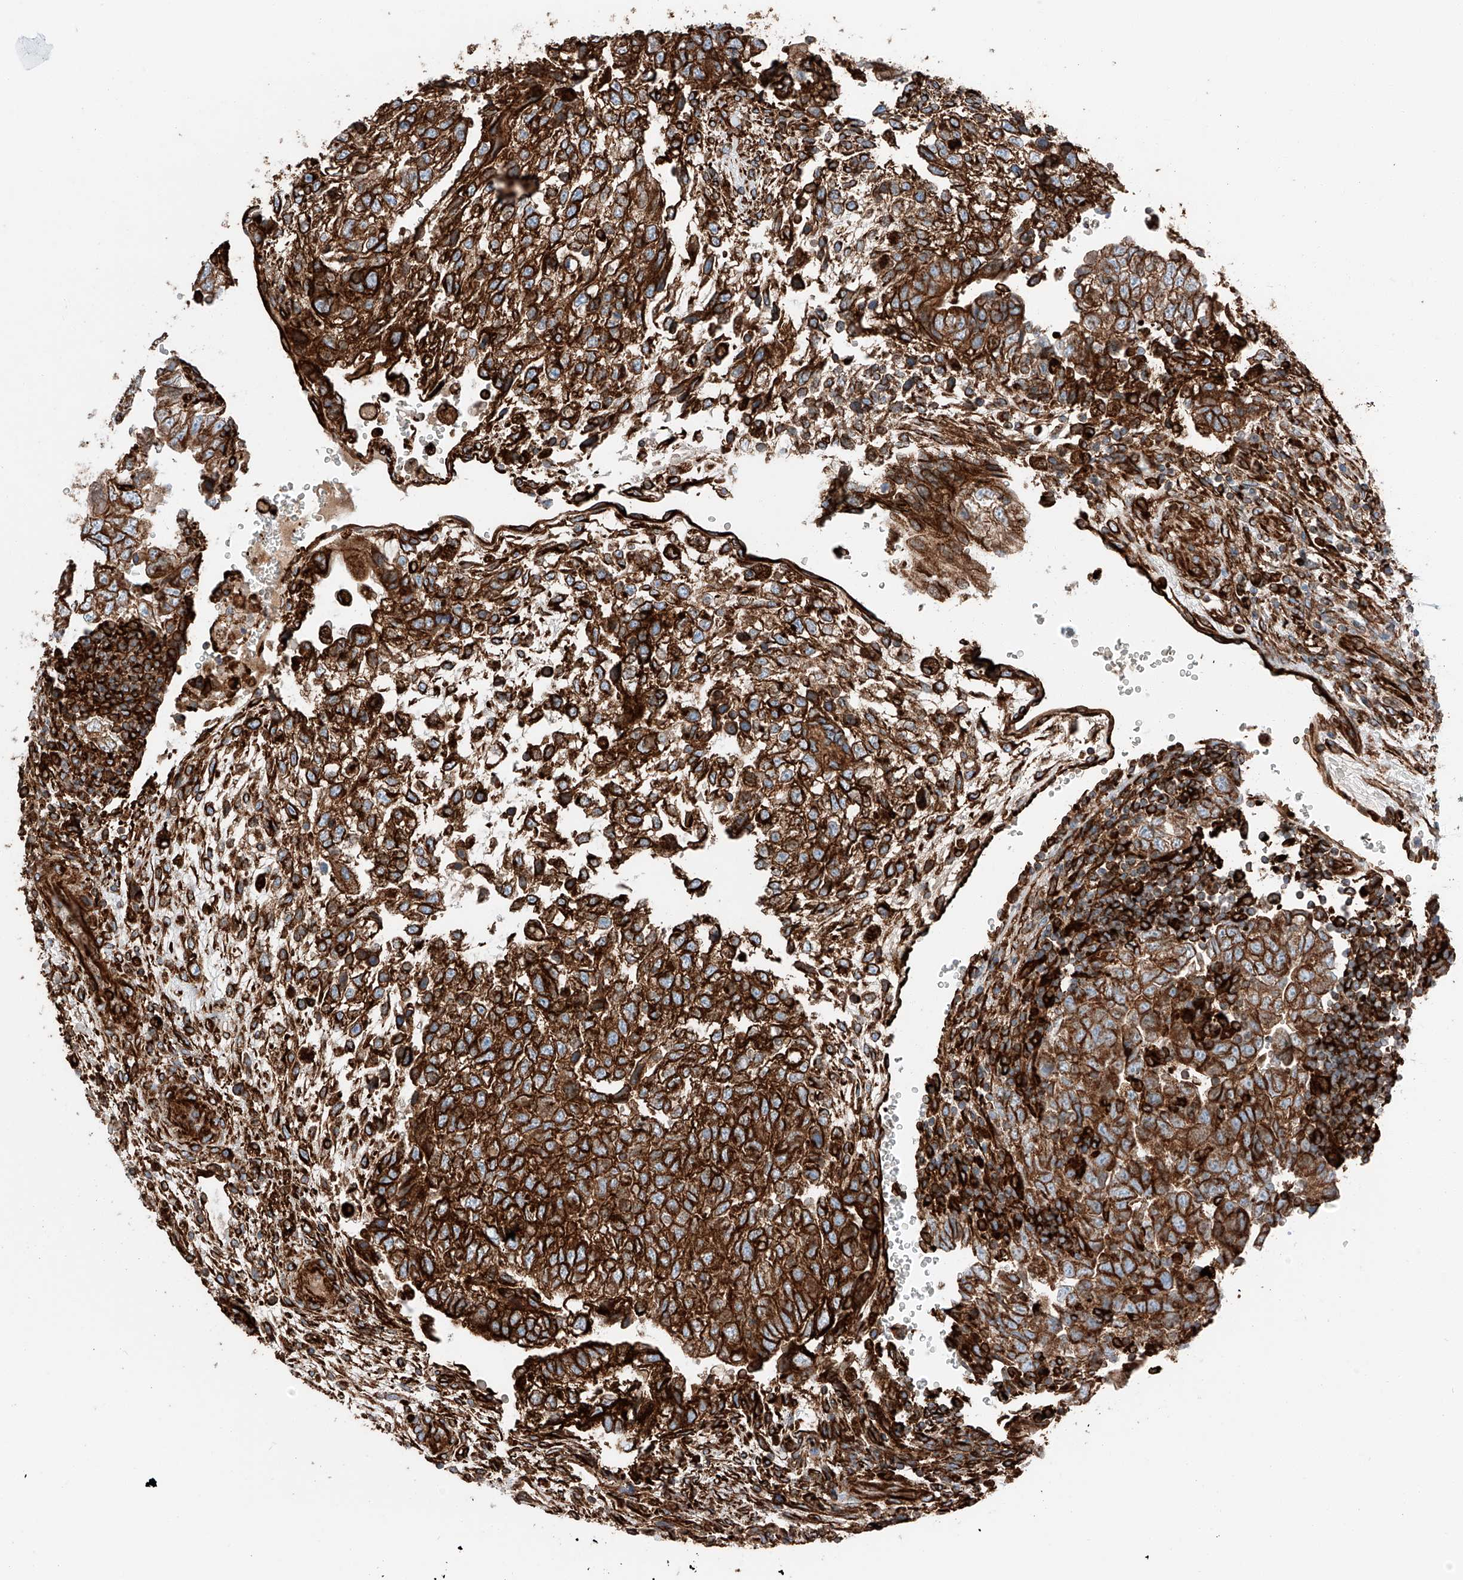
{"staining": {"intensity": "strong", "quantity": ">75%", "location": "cytoplasmic/membranous"}, "tissue": "testis cancer", "cell_type": "Tumor cells", "image_type": "cancer", "snomed": [{"axis": "morphology", "description": "Carcinoma, Embryonal, NOS"}, {"axis": "topography", "description": "Testis"}], "caption": "Testis embryonal carcinoma stained with a protein marker shows strong staining in tumor cells.", "gene": "ZNF804A", "patient": {"sex": "male", "age": 37}}